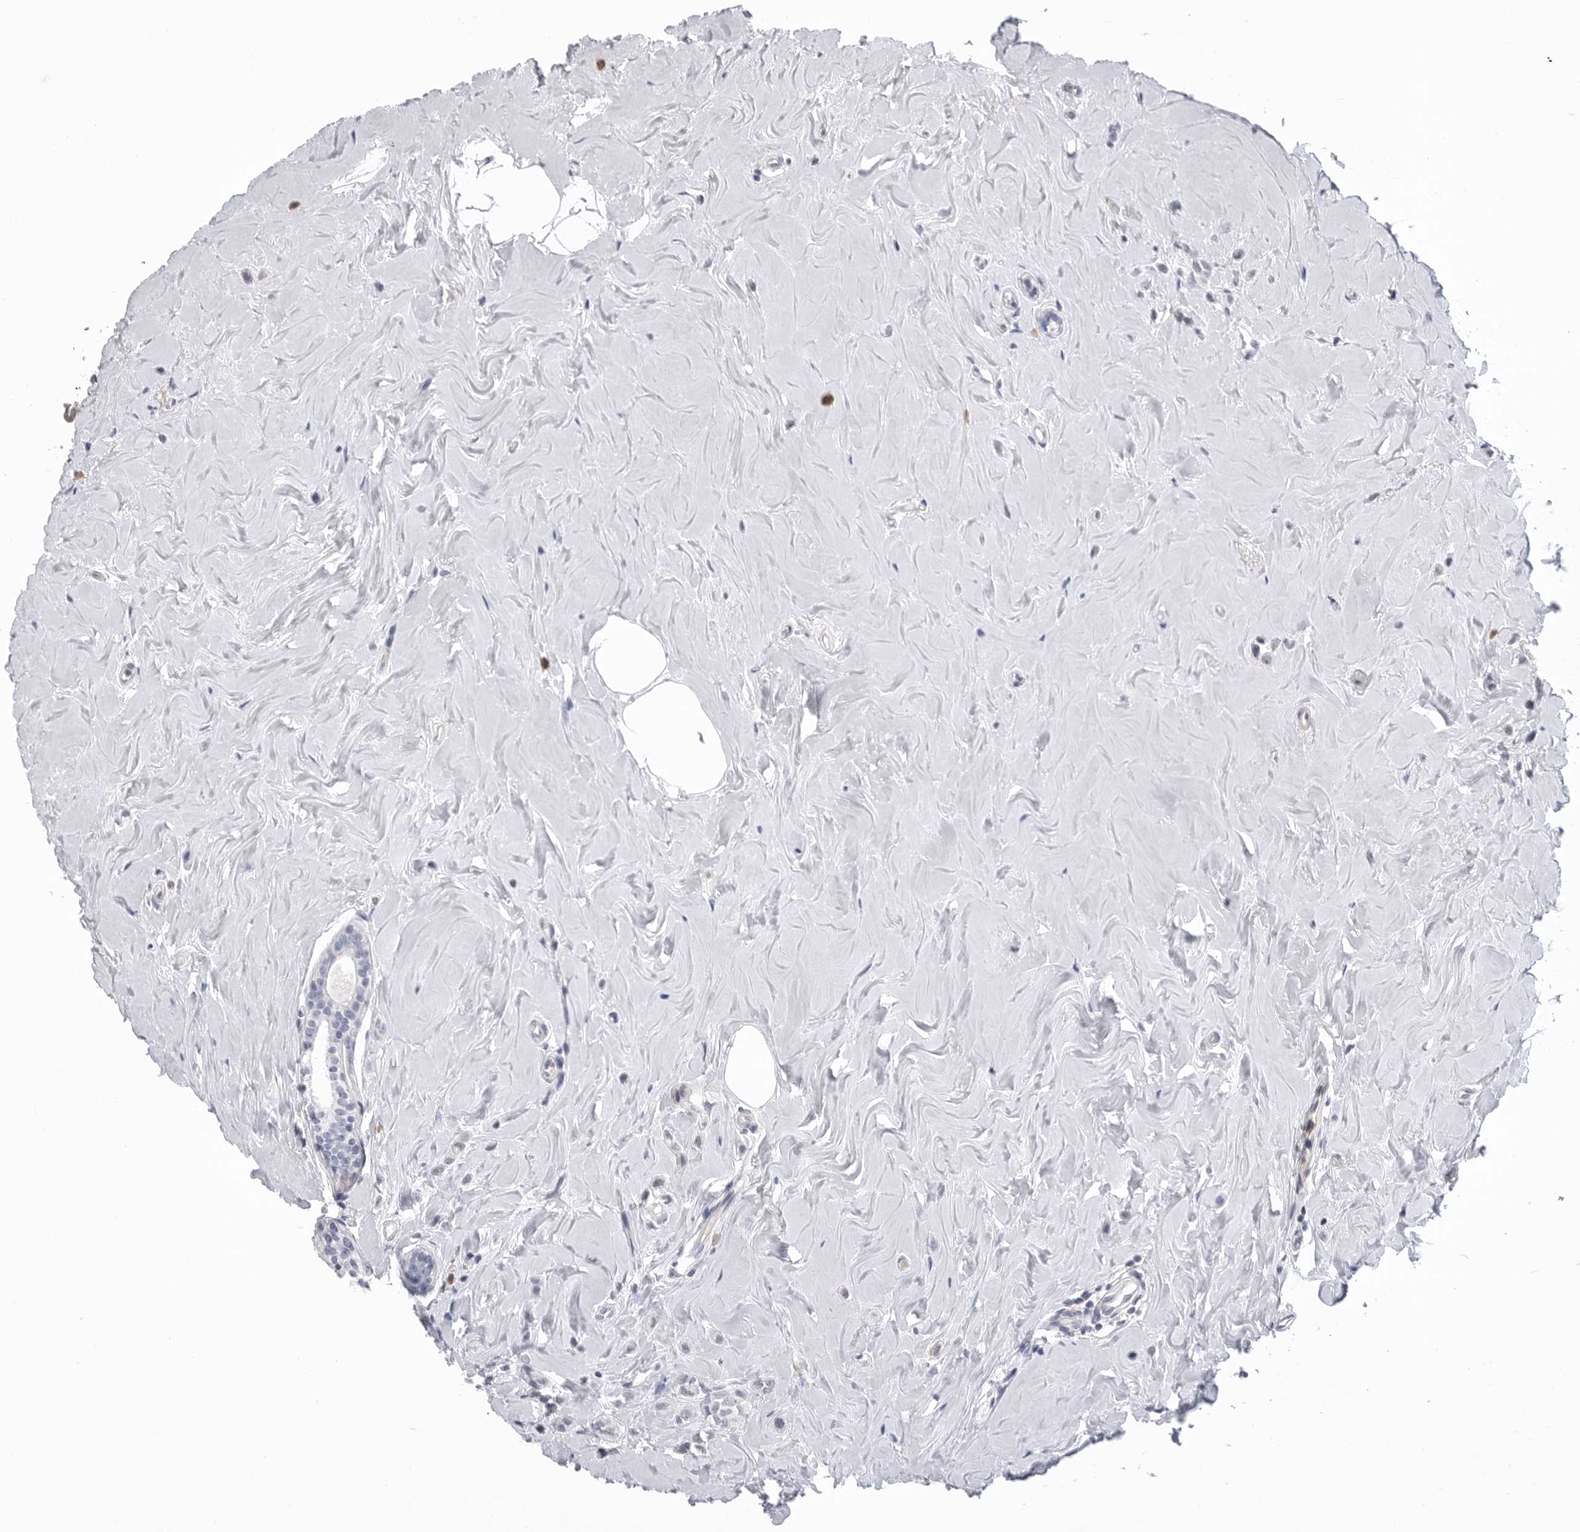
{"staining": {"intensity": "negative", "quantity": "none", "location": "none"}, "tissue": "breast cancer", "cell_type": "Tumor cells", "image_type": "cancer", "snomed": [{"axis": "morphology", "description": "Lobular carcinoma"}, {"axis": "topography", "description": "Breast"}], "caption": "Breast cancer stained for a protein using immunohistochemistry reveals no expression tumor cells.", "gene": "DLGAP3", "patient": {"sex": "female", "age": 47}}